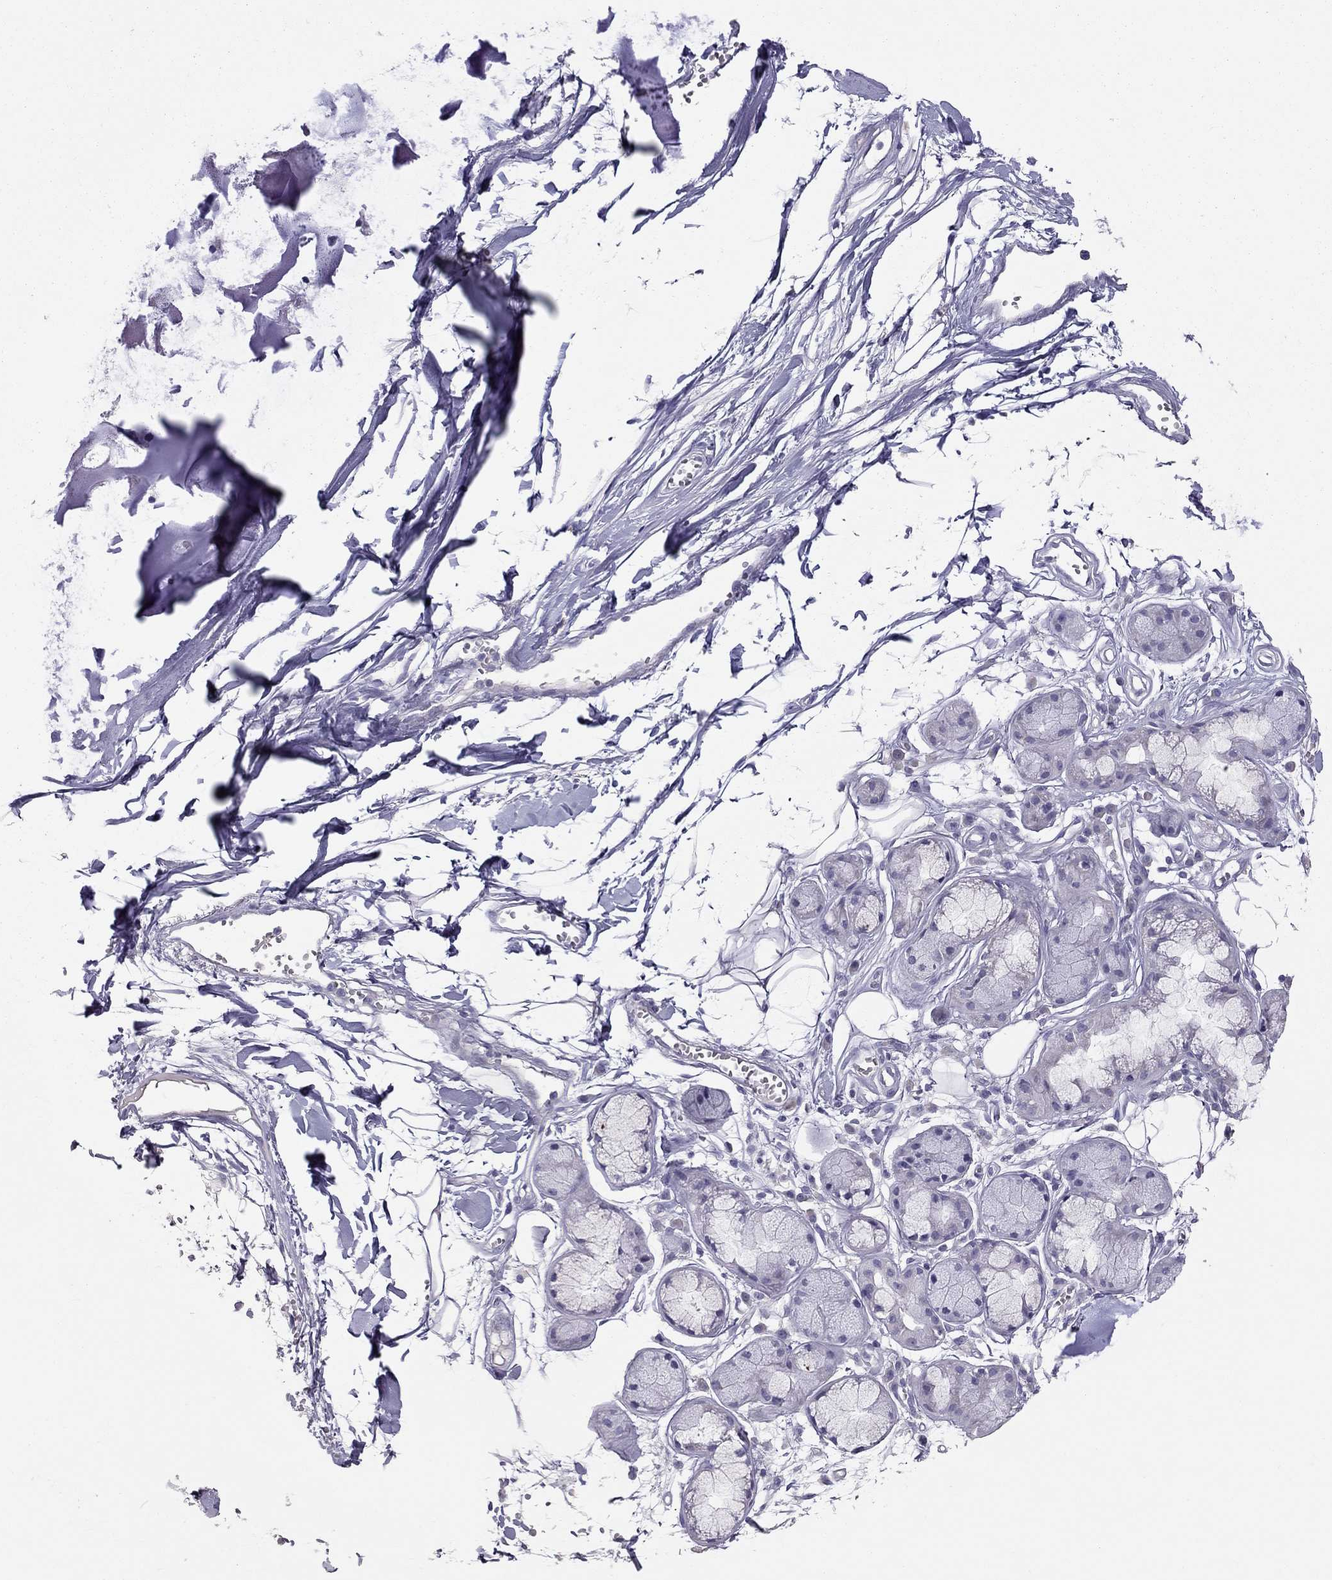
{"staining": {"intensity": "negative", "quantity": "none", "location": "none"}, "tissue": "soft tissue", "cell_type": "Fibroblasts", "image_type": "normal", "snomed": [{"axis": "morphology", "description": "Normal tissue, NOS"}, {"axis": "morphology", "description": "Squamous cell carcinoma, NOS"}, {"axis": "topography", "description": "Cartilage tissue"}, {"axis": "topography", "description": "Lung"}], "caption": "Unremarkable soft tissue was stained to show a protein in brown. There is no significant expression in fibroblasts.", "gene": "IL17REL", "patient": {"sex": "male", "age": 66}}